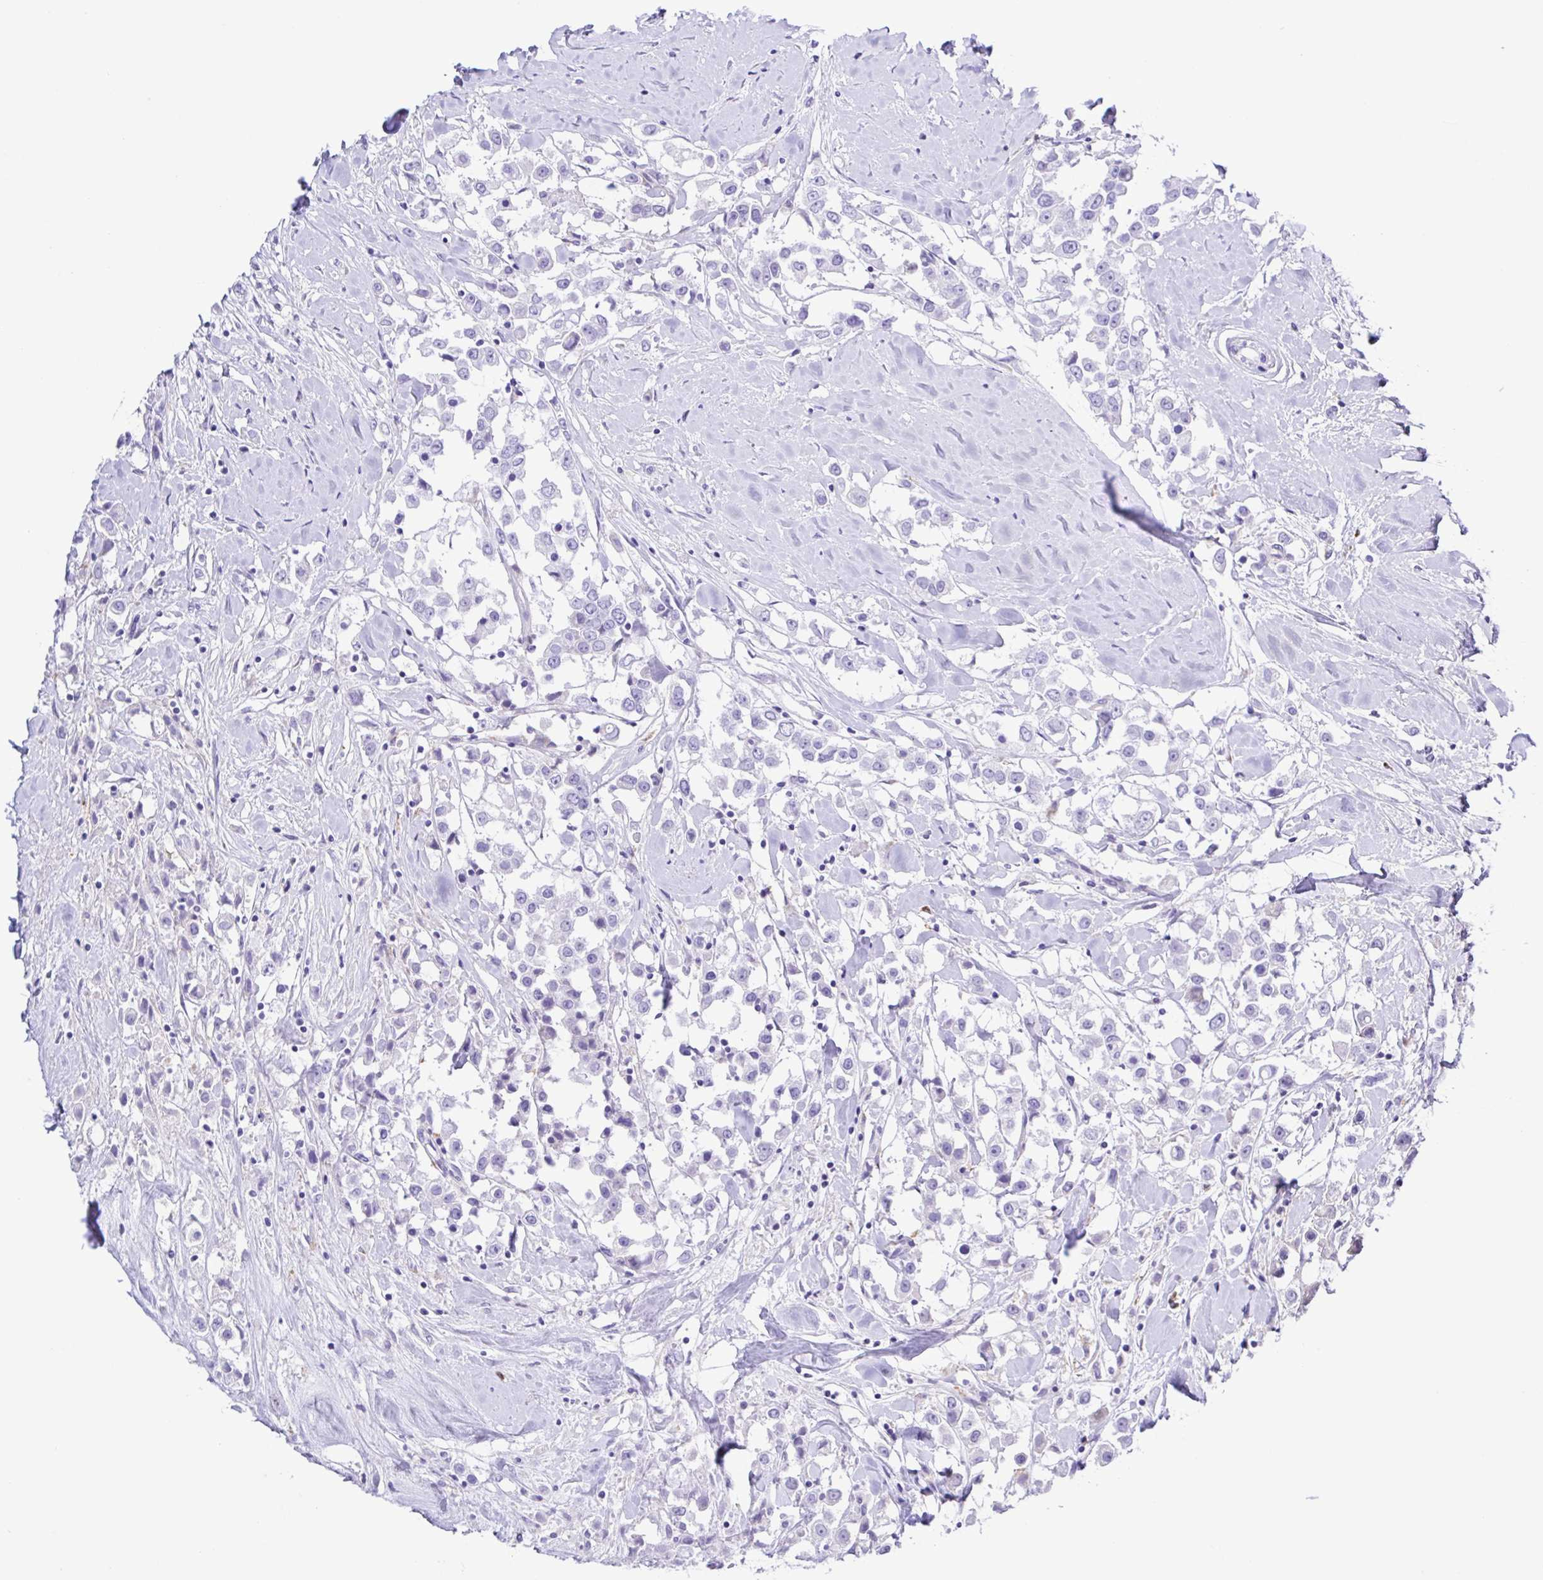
{"staining": {"intensity": "negative", "quantity": "none", "location": "none"}, "tissue": "breast cancer", "cell_type": "Tumor cells", "image_type": "cancer", "snomed": [{"axis": "morphology", "description": "Duct carcinoma"}, {"axis": "topography", "description": "Breast"}], "caption": "This is an immunohistochemistry (IHC) histopathology image of breast intraductal carcinoma. There is no expression in tumor cells.", "gene": "GPR17", "patient": {"sex": "female", "age": 61}}